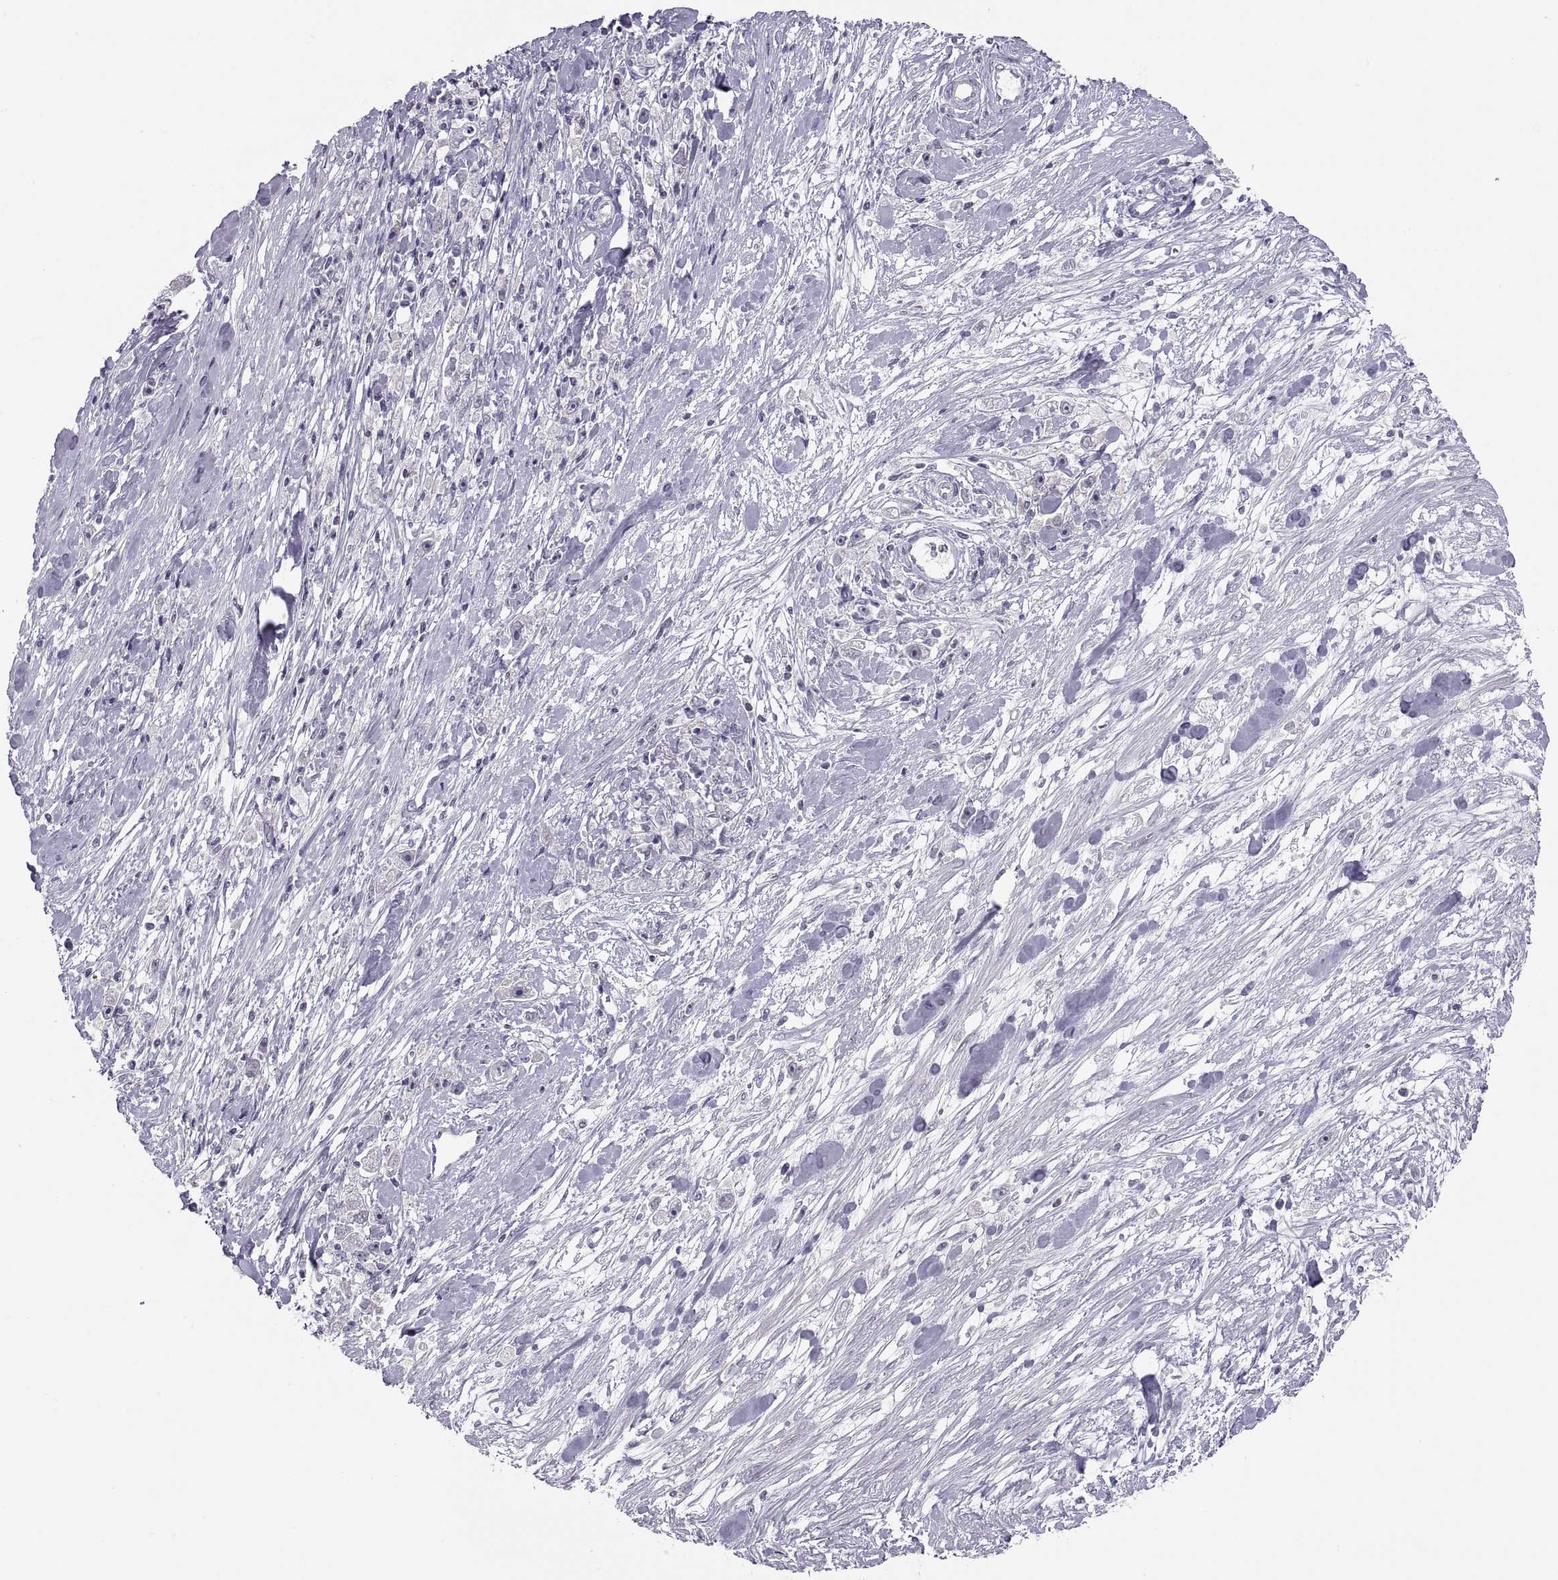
{"staining": {"intensity": "negative", "quantity": "none", "location": "none"}, "tissue": "stomach cancer", "cell_type": "Tumor cells", "image_type": "cancer", "snomed": [{"axis": "morphology", "description": "Adenocarcinoma, NOS"}, {"axis": "topography", "description": "Stomach"}], "caption": "The image demonstrates no staining of tumor cells in adenocarcinoma (stomach).", "gene": "TTC21A", "patient": {"sex": "female", "age": 59}}